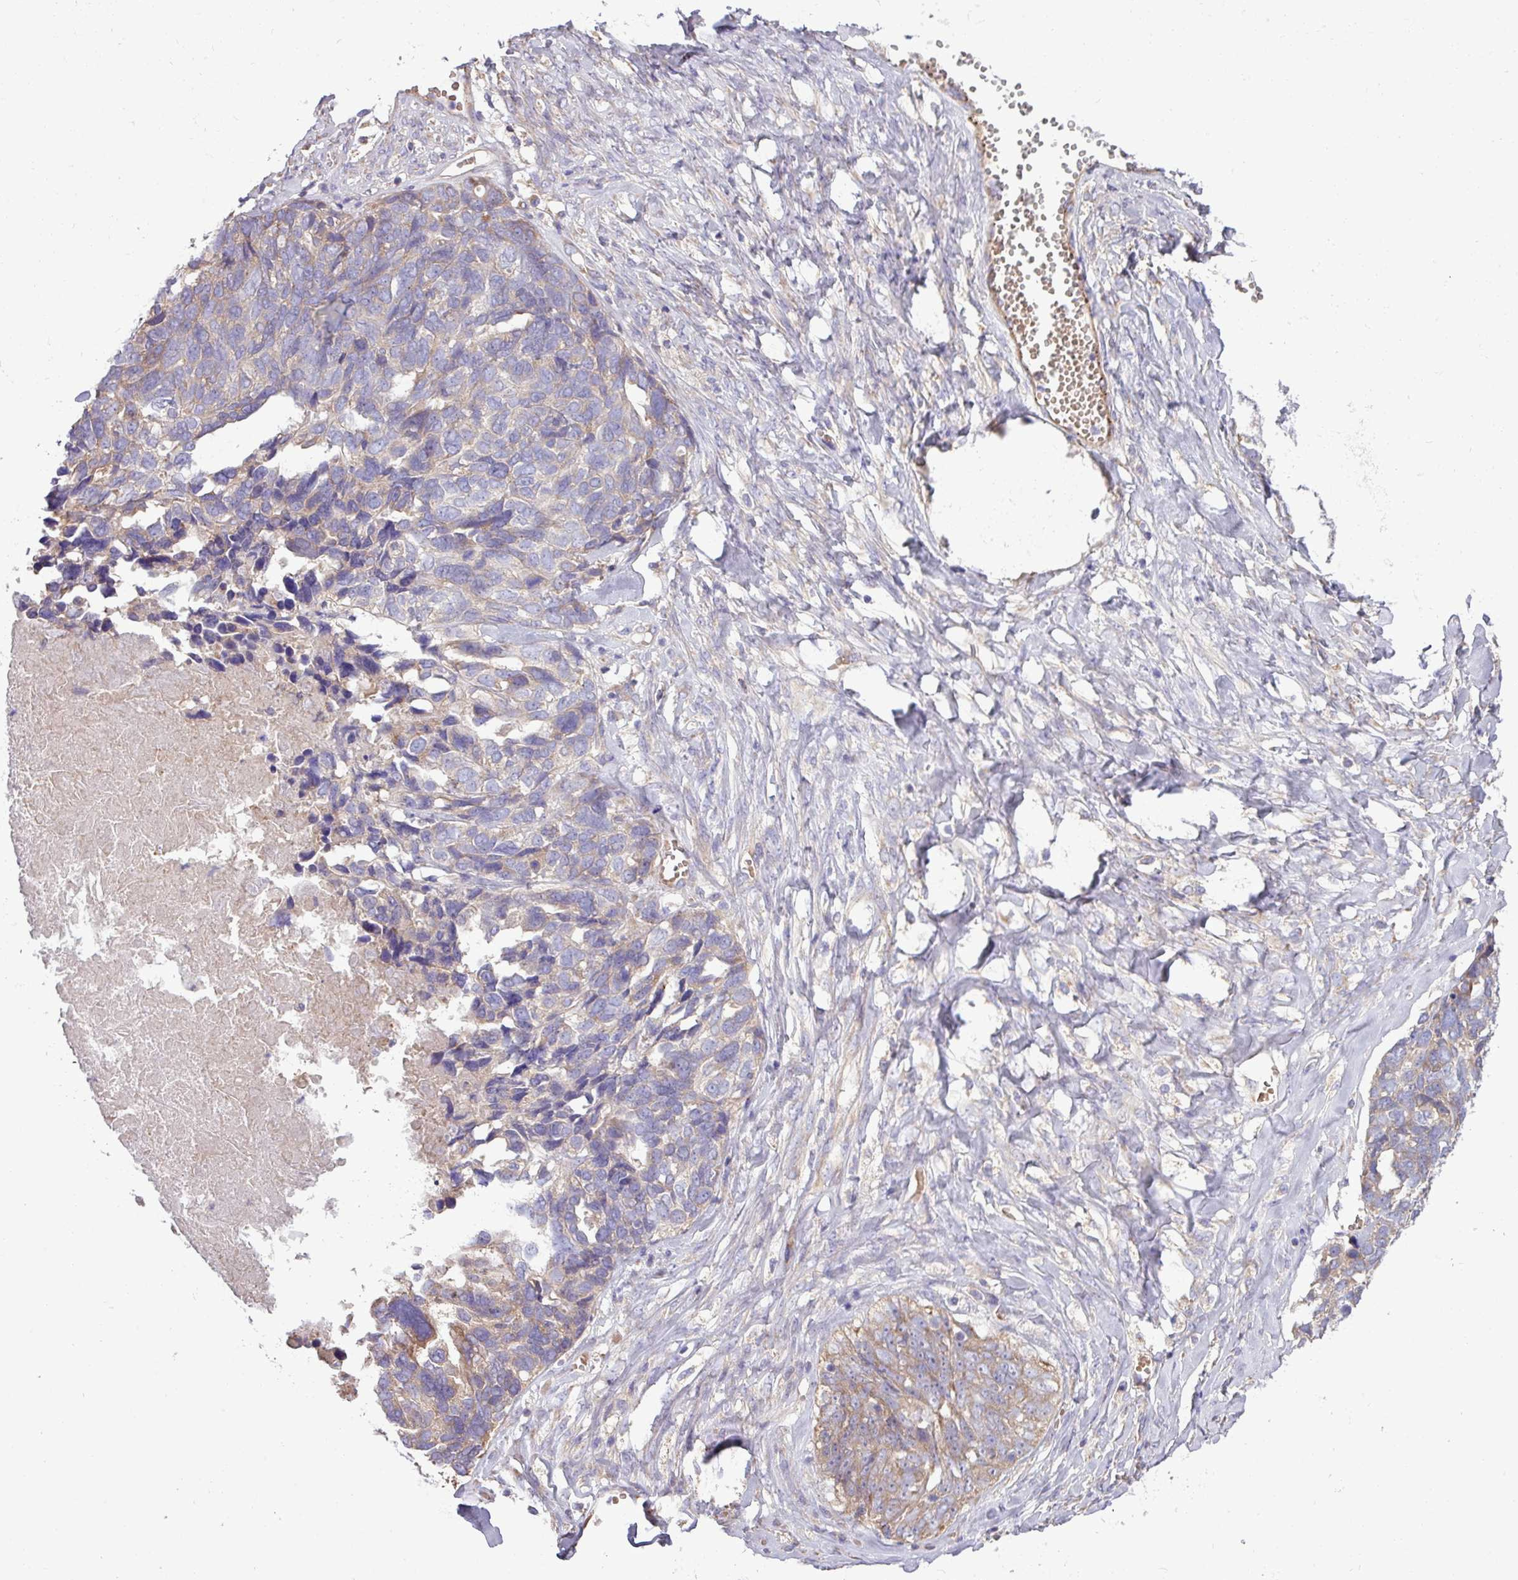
{"staining": {"intensity": "moderate", "quantity": "25%-75%", "location": "cytoplasmic/membranous"}, "tissue": "ovarian cancer", "cell_type": "Tumor cells", "image_type": "cancer", "snomed": [{"axis": "morphology", "description": "Cystadenocarcinoma, serous, NOS"}, {"axis": "topography", "description": "Ovary"}], "caption": "Serous cystadenocarcinoma (ovarian) tissue reveals moderate cytoplasmic/membranous staining in approximately 25%-75% of tumor cells, visualized by immunohistochemistry. The staining was performed using DAB (3,3'-diaminobenzidine) to visualize the protein expression in brown, while the nuclei were stained in blue with hematoxylin (Magnification: 20x).", "gene": "PPM1J", "patient": {"sex": "female", "age": 79}}